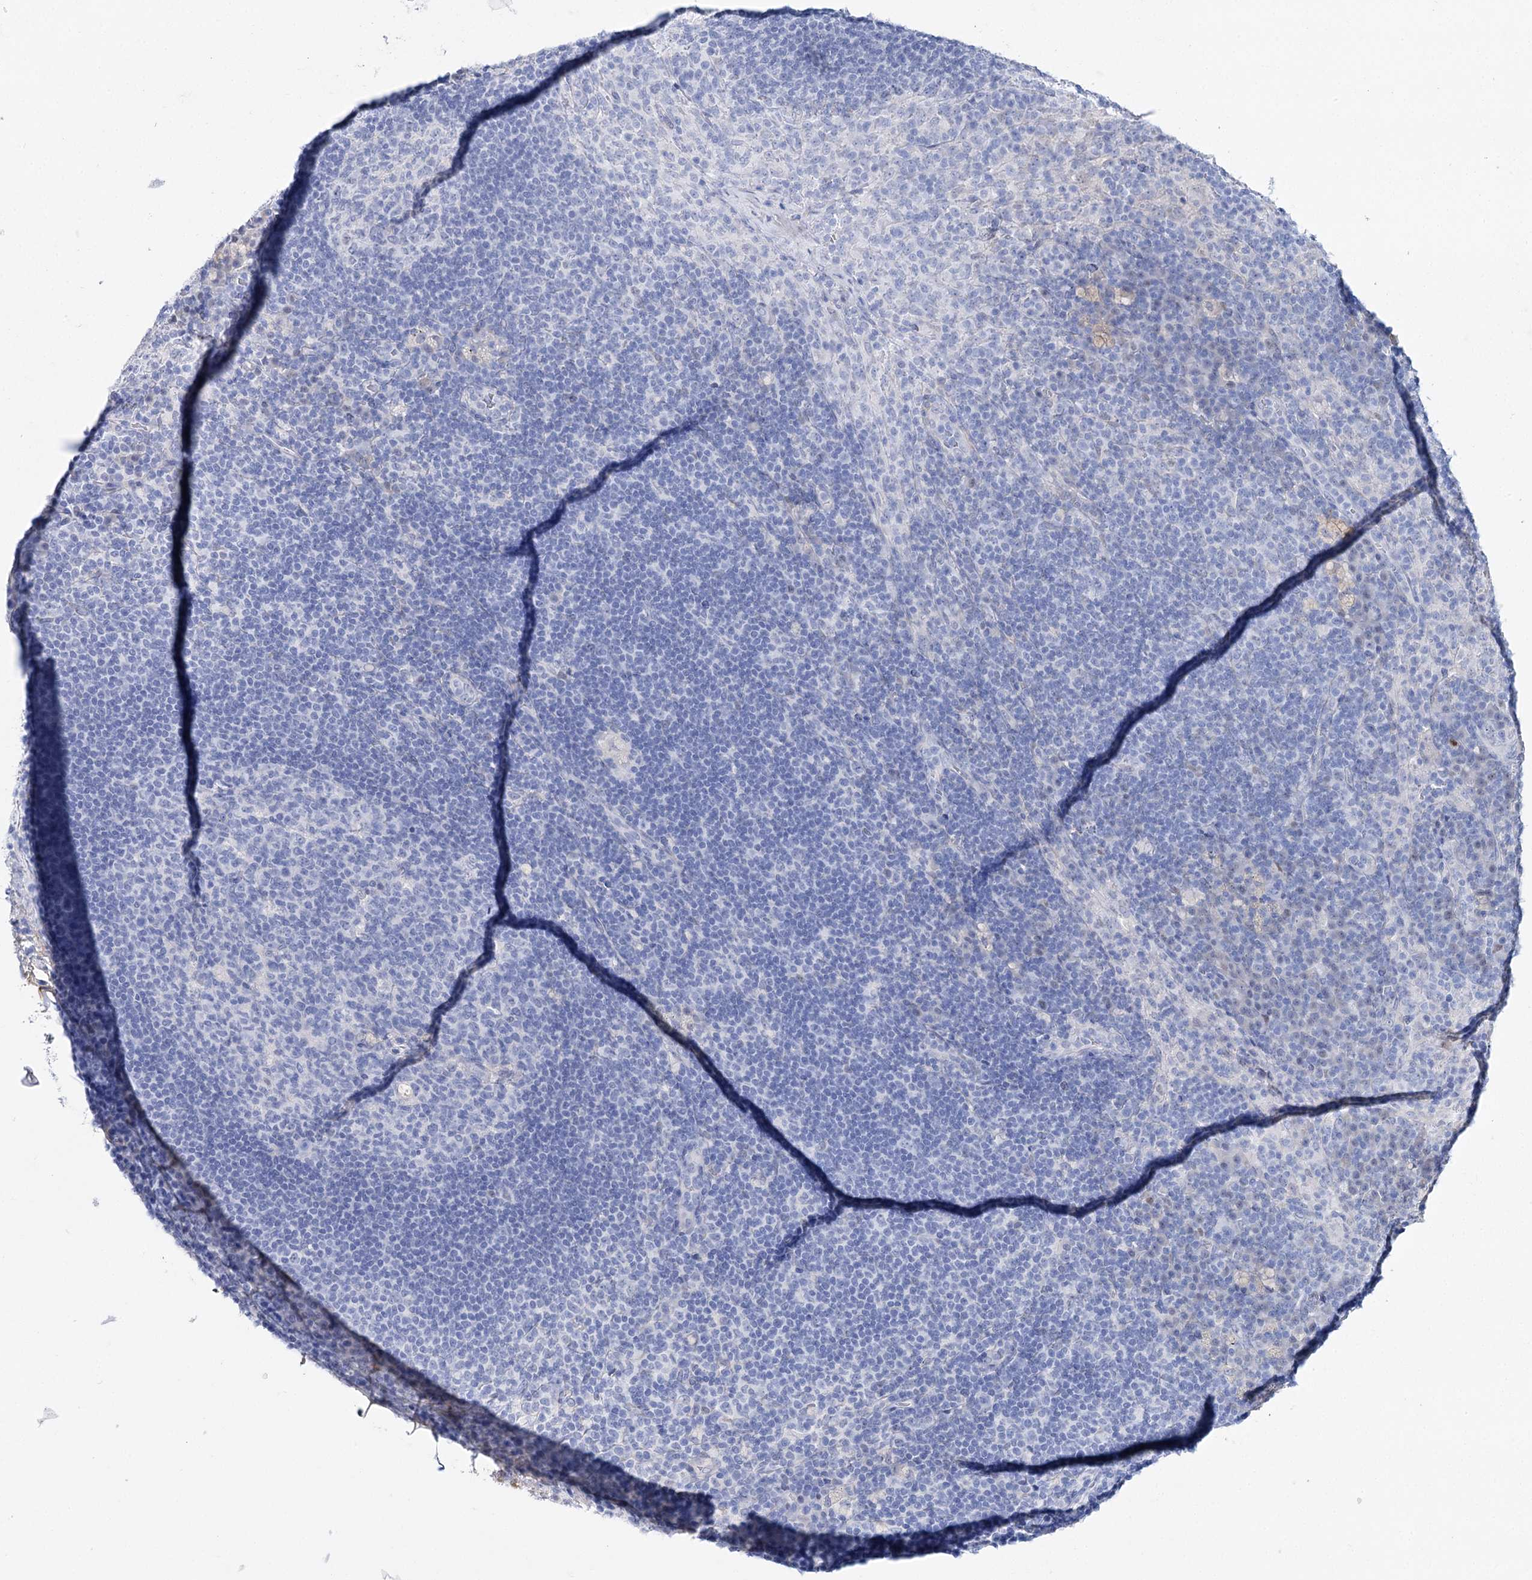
{"staining": {"intensity": "negative", "quantity": "none", "location": "none"}, "tissue": "lymph node", "cell_type": "Germinal center cells", "image_type": "normal", "snomed": [{"axis": "morphology", "description": "Normal tissue, NOS"}, {"axis": "topography", "description": "Lymph node"}], "caption": "The photomicrograph exhibits no staining of germinal center cells in normal lymph node.", "gene": "UGDH", "patient": {"sex": "female", "age": 70}}